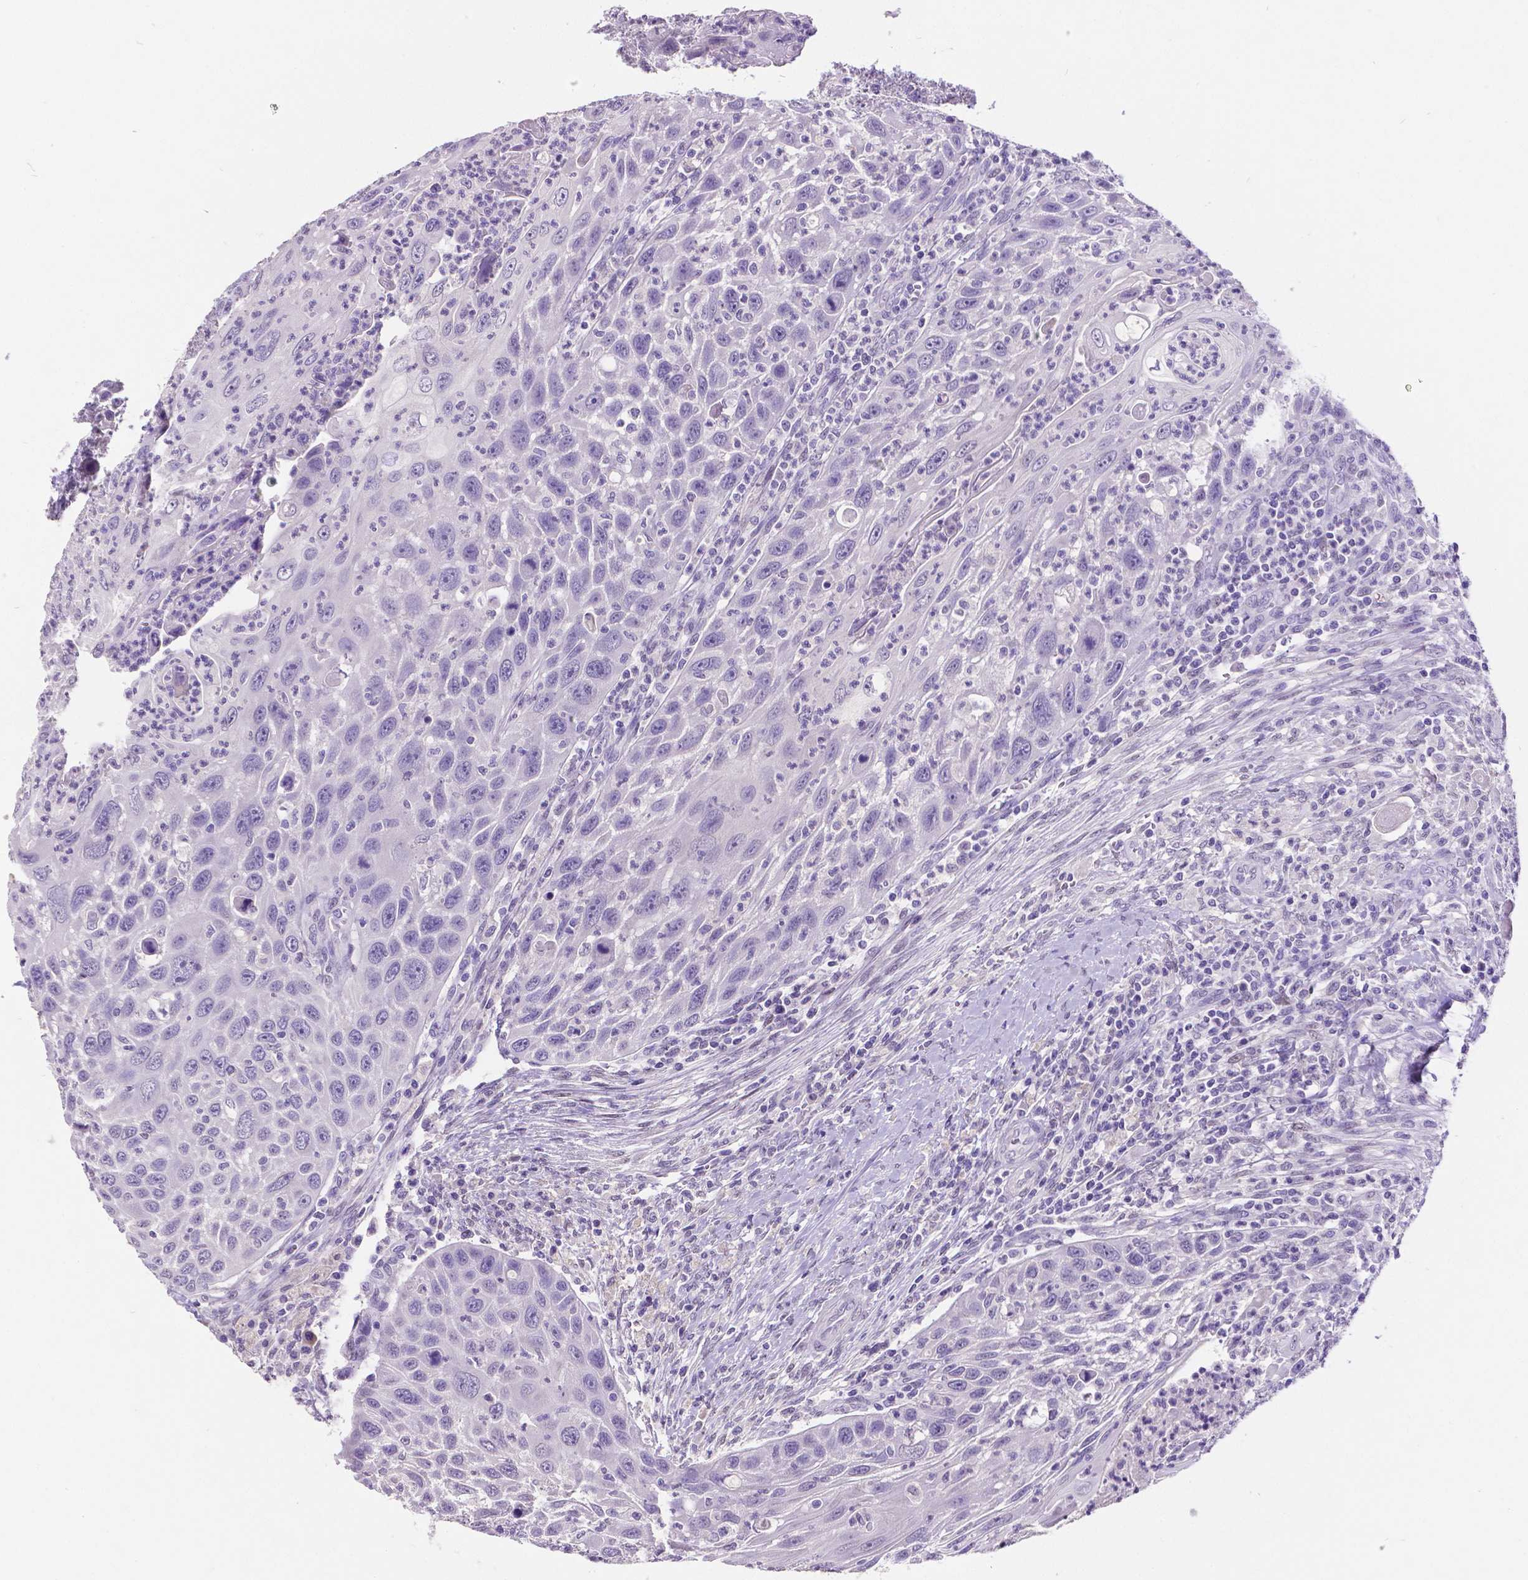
{"staining": {"intensity": "negative", "quantity": "none", "location": "none"}, "tissue": "head and neck cancer", "cell_type": "Tumor cells", "image_type": "cancer", "snomed": [{"axis": "morphology", "description": "Squamous cell carcinoma, NOS"}, {"axis": "topography", "description": "Head-Neck"}], "caption": "Immunohistochemistry (IHC) photomicrograph of neoplastic tissue: head and neck cancer (squamous cell carcinoma) stained with DAB (3,3'-diaminobenzidine) exhibits no significant protein expression in tumor cells.", "gene": "SATB2", "patient": {"sex": "male", "age": 69}}